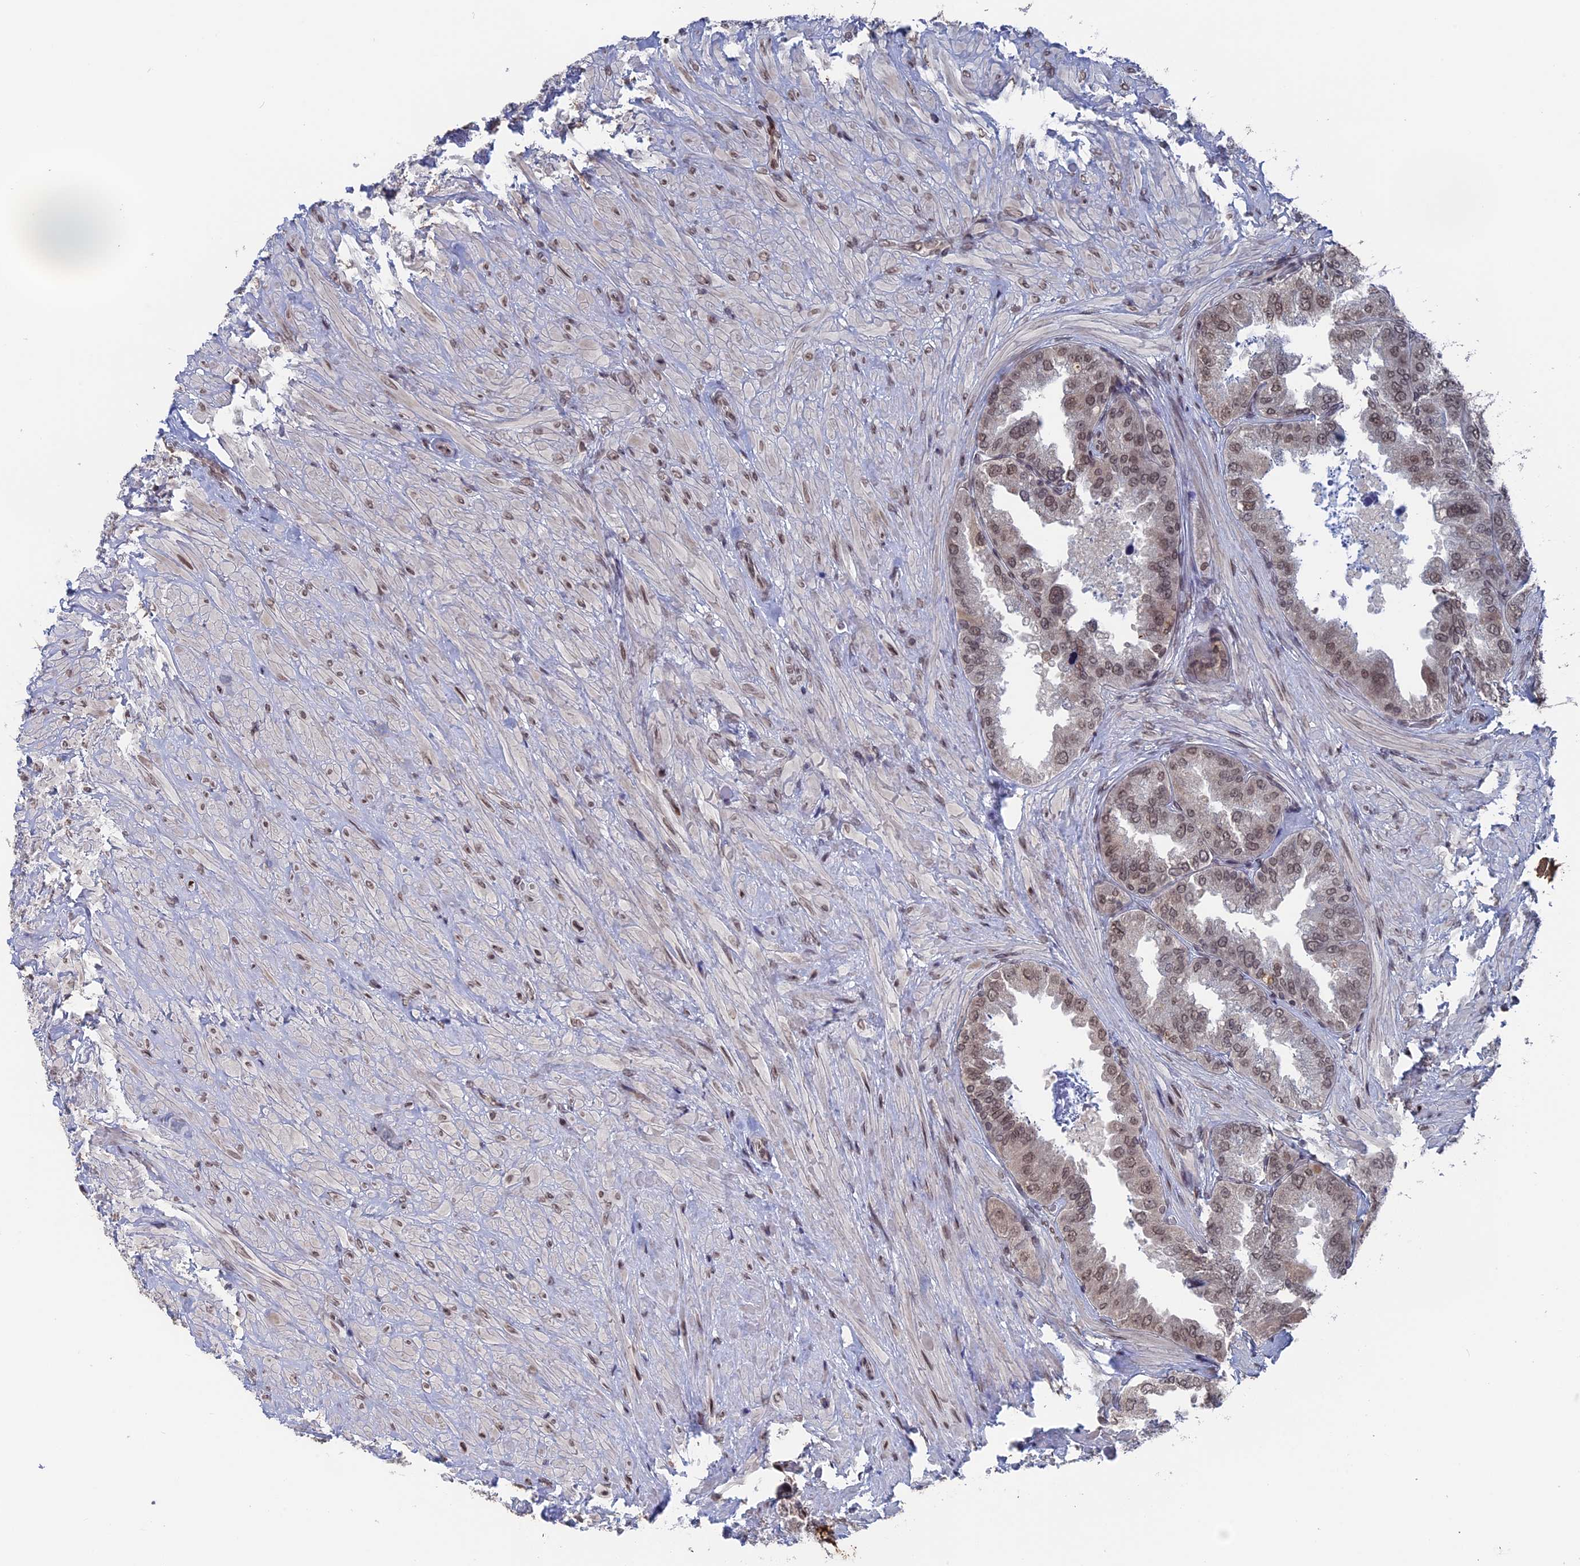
{"staining": {"intensity": "moderate", "quantity": "25%-75%", "location": "nuclear"}, "tissue": "seminal vesicle", "cell_type": "Glandular cells", "image_type": "normal", "snomed": [{"axis": "morphology", "description": "Normal tissue, NOS"}, {"axis": "topography", "description": "Seminal veicle"}, {"axis": "topography", "description": "Peripheral nerve tissue"}], "caption": "Immunohistochemistry (IHC) histopathology image of unremarkable seminal vesicle stained for a protein (brown), which displays medium levels of moderate nuclear positivity in about 25%-75% of glandular cells.", "gene": "NR2C2AP", "patient": {"sex": "male", "age": 63}}